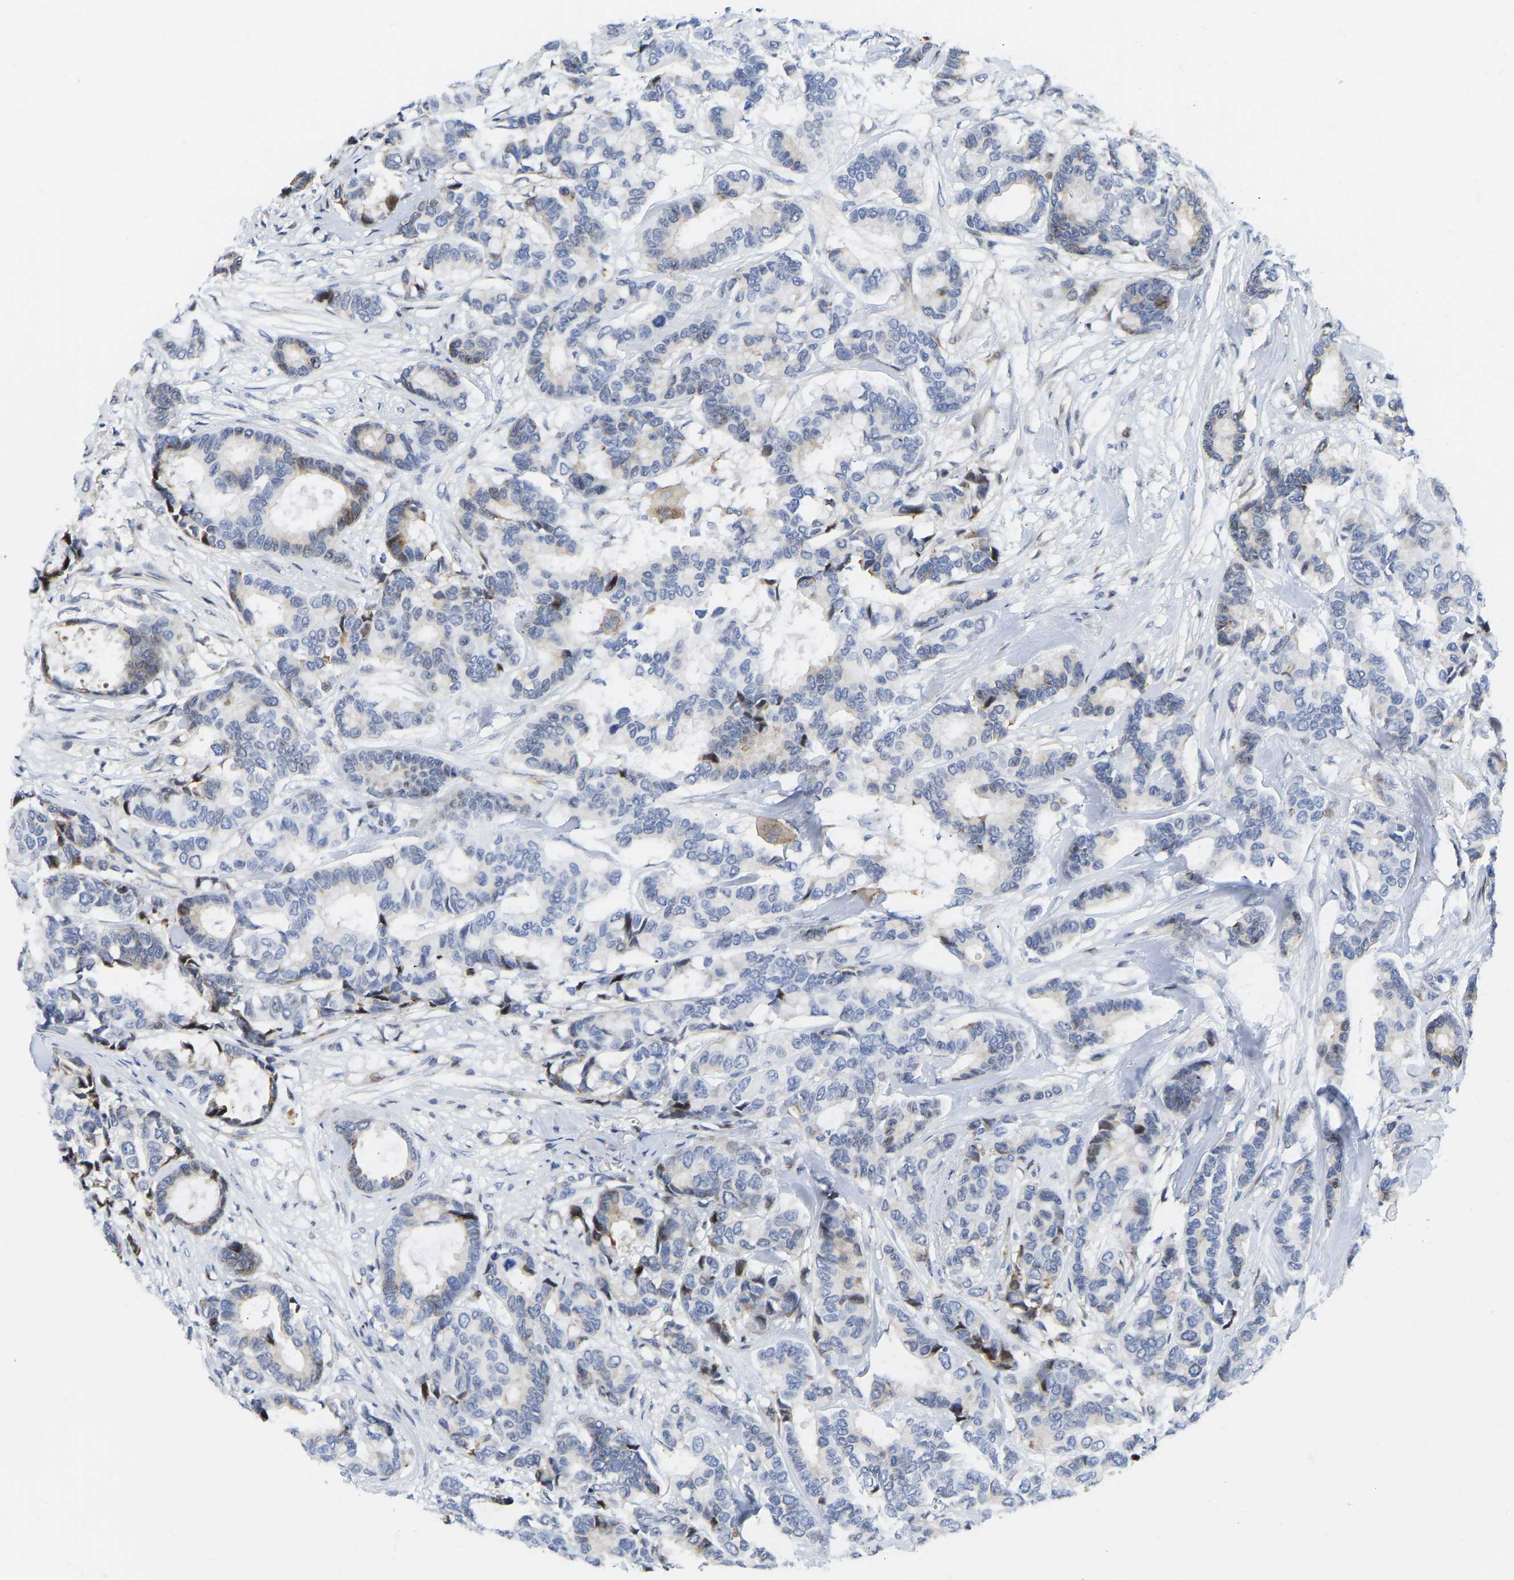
{"staining": {"intensity": "moderate", "quantity": "<25%", "location": "nuclear"}, "tissue": "breast cancer", "cell_type": "Tumor cells", "image_type": "cancer", "snomed": [{"axis": "morphology", "description": "Duct carcinoma"}, {"axis": "topography", "description": "Breast"}], "caption": "The histopathology image shows staining of breast cancer, revealing moderate nuclear protein positivity (brown color) within tumor cells.", "gene": "HDAC5", "patient": {"sex": "female", "age": 87}}